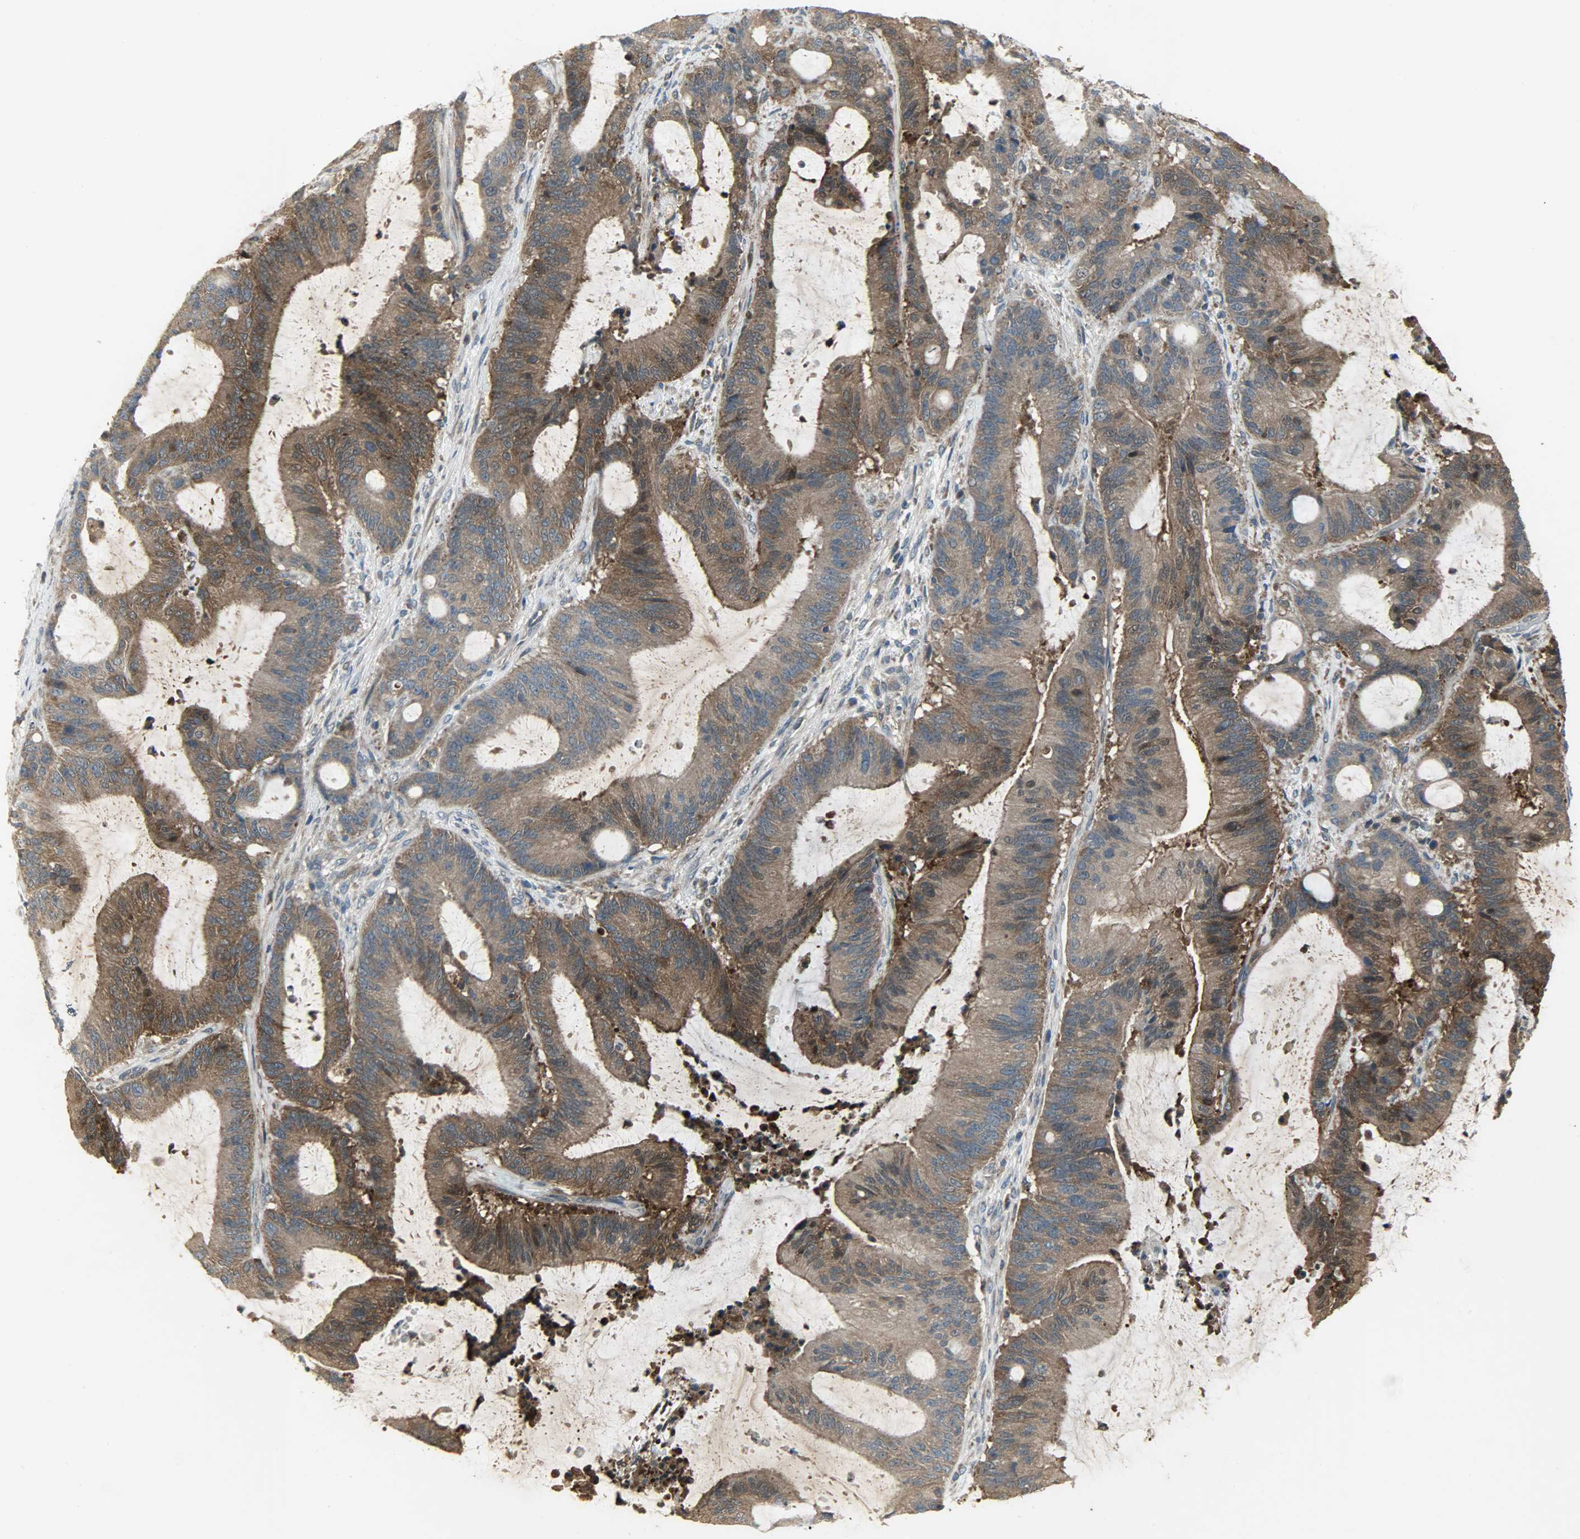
{"staining": {"intensity": "strong", "quantity": ">75%", "location": "cytoplasmic/membranous,nuclear"}, "tissue": "liver cancer", "cell_type": "Tumor cells", "image_type": "cancer", "snomed": [{"axis": "morphology", "description": "Cholangiocarcinoma"}, {"axis": "topography", "description": "Liver"}], "caption": "Tumor cells exhibit high levels of strong cytoplasmic/membranous and nuclear staining in about >75% of cells in human liver cancer (cholangiocarcinoma).", "gene": "AMT", "patient": {"sex": "female", "age": 73}}